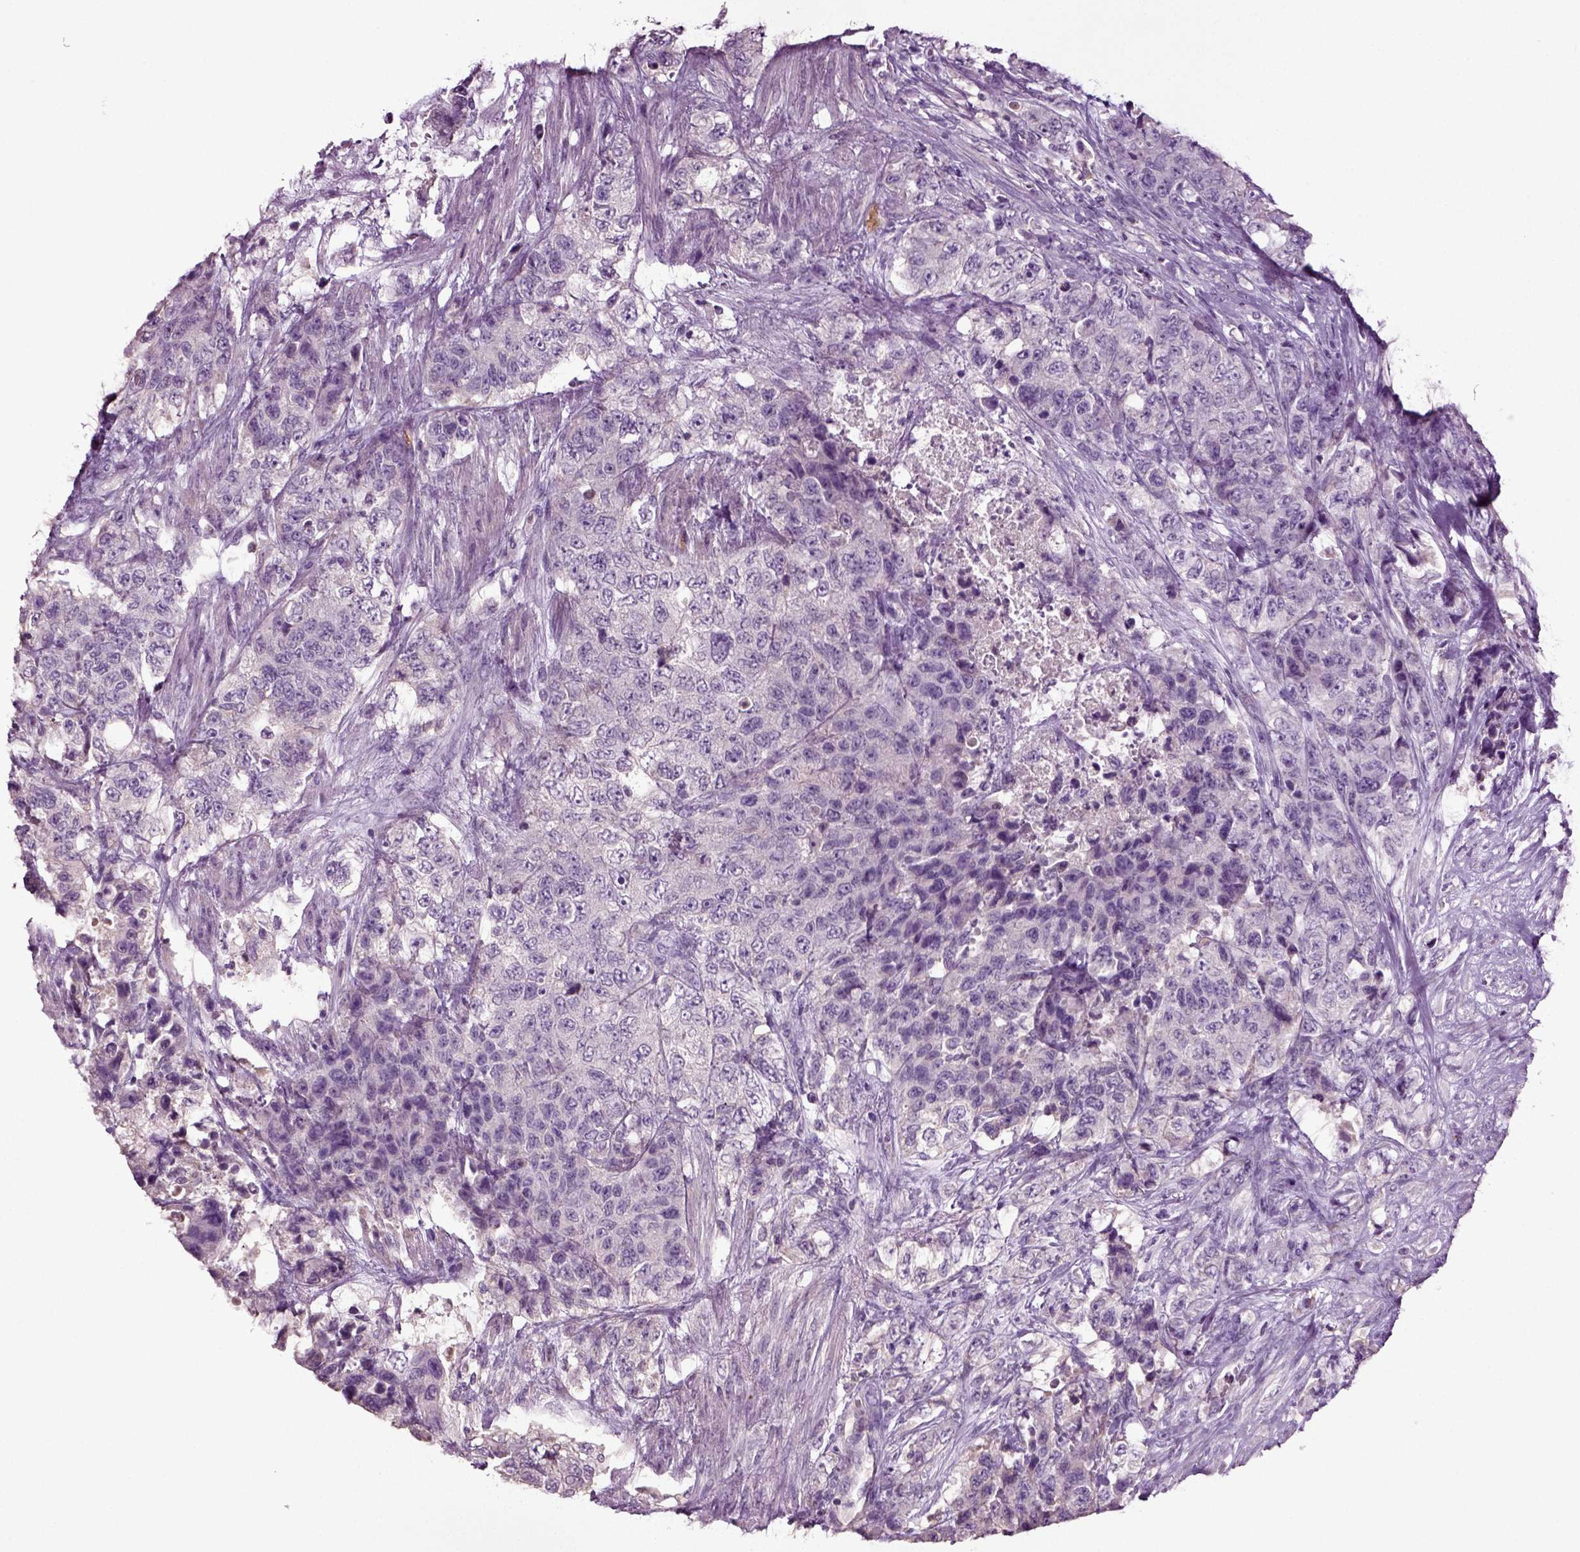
{"staining": {"intensity": "negative", "quantity": "none", "location": "none"}, "tissue": "urothelial cancer", "cell_type": "Tumor cells", "image_type": "cancer", "snomed": [{"axis": "morphology", "description": "Urothelial carcinoma, High grade"}, {"axis": "topography", "description": "Urinary bladder"}], "caption": "DAB immunohistochemical staining of high-grade urothelial carcinoma demonstrates no significant expression in tumor cells.", "gene": "DEFB118", "patient": {"sex": "female", "age": 78}}